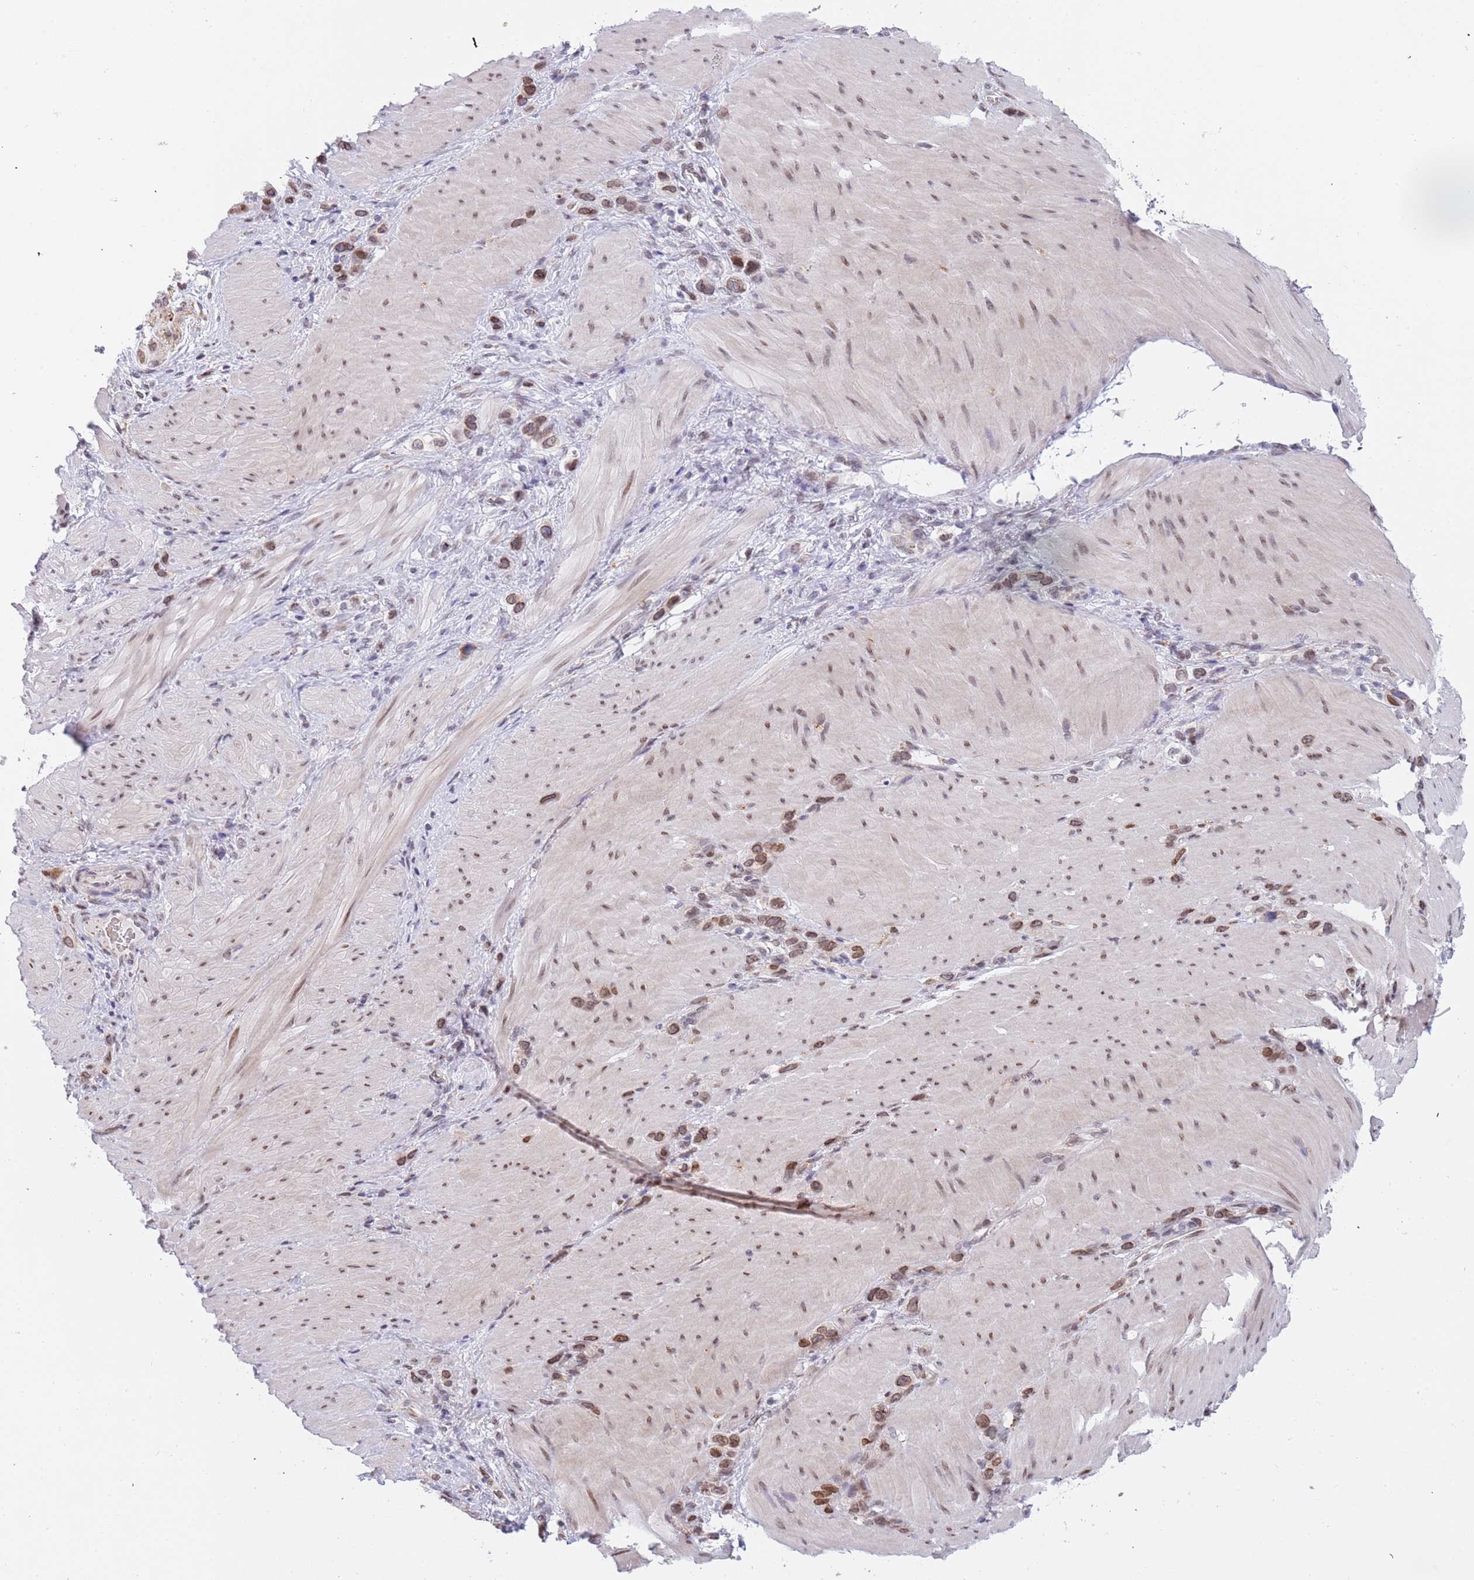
{"staining": {"intensity": "moderate", "quantity": ">75%", "location": "cytoplasmic/membranous,nuclear"}, "tissue": "stomach cancer", "cell_type": "Tumor cells", "image_type": "cancer", "snomed": [{"axis": "morphology", "description": "Adenocarcinoma, NOS"}, {"axis": "topography", "description": "Stomach"}], "caption": "Immunohistochemical staining of adenocarcinoma (stomach) reveals medium levels of moderate cytoplasmic/membranous and nuclear positivity in about >75% of tumor cells.", "gene": "KLHDC2", "patient": {"sex": "female", "age": 65}}